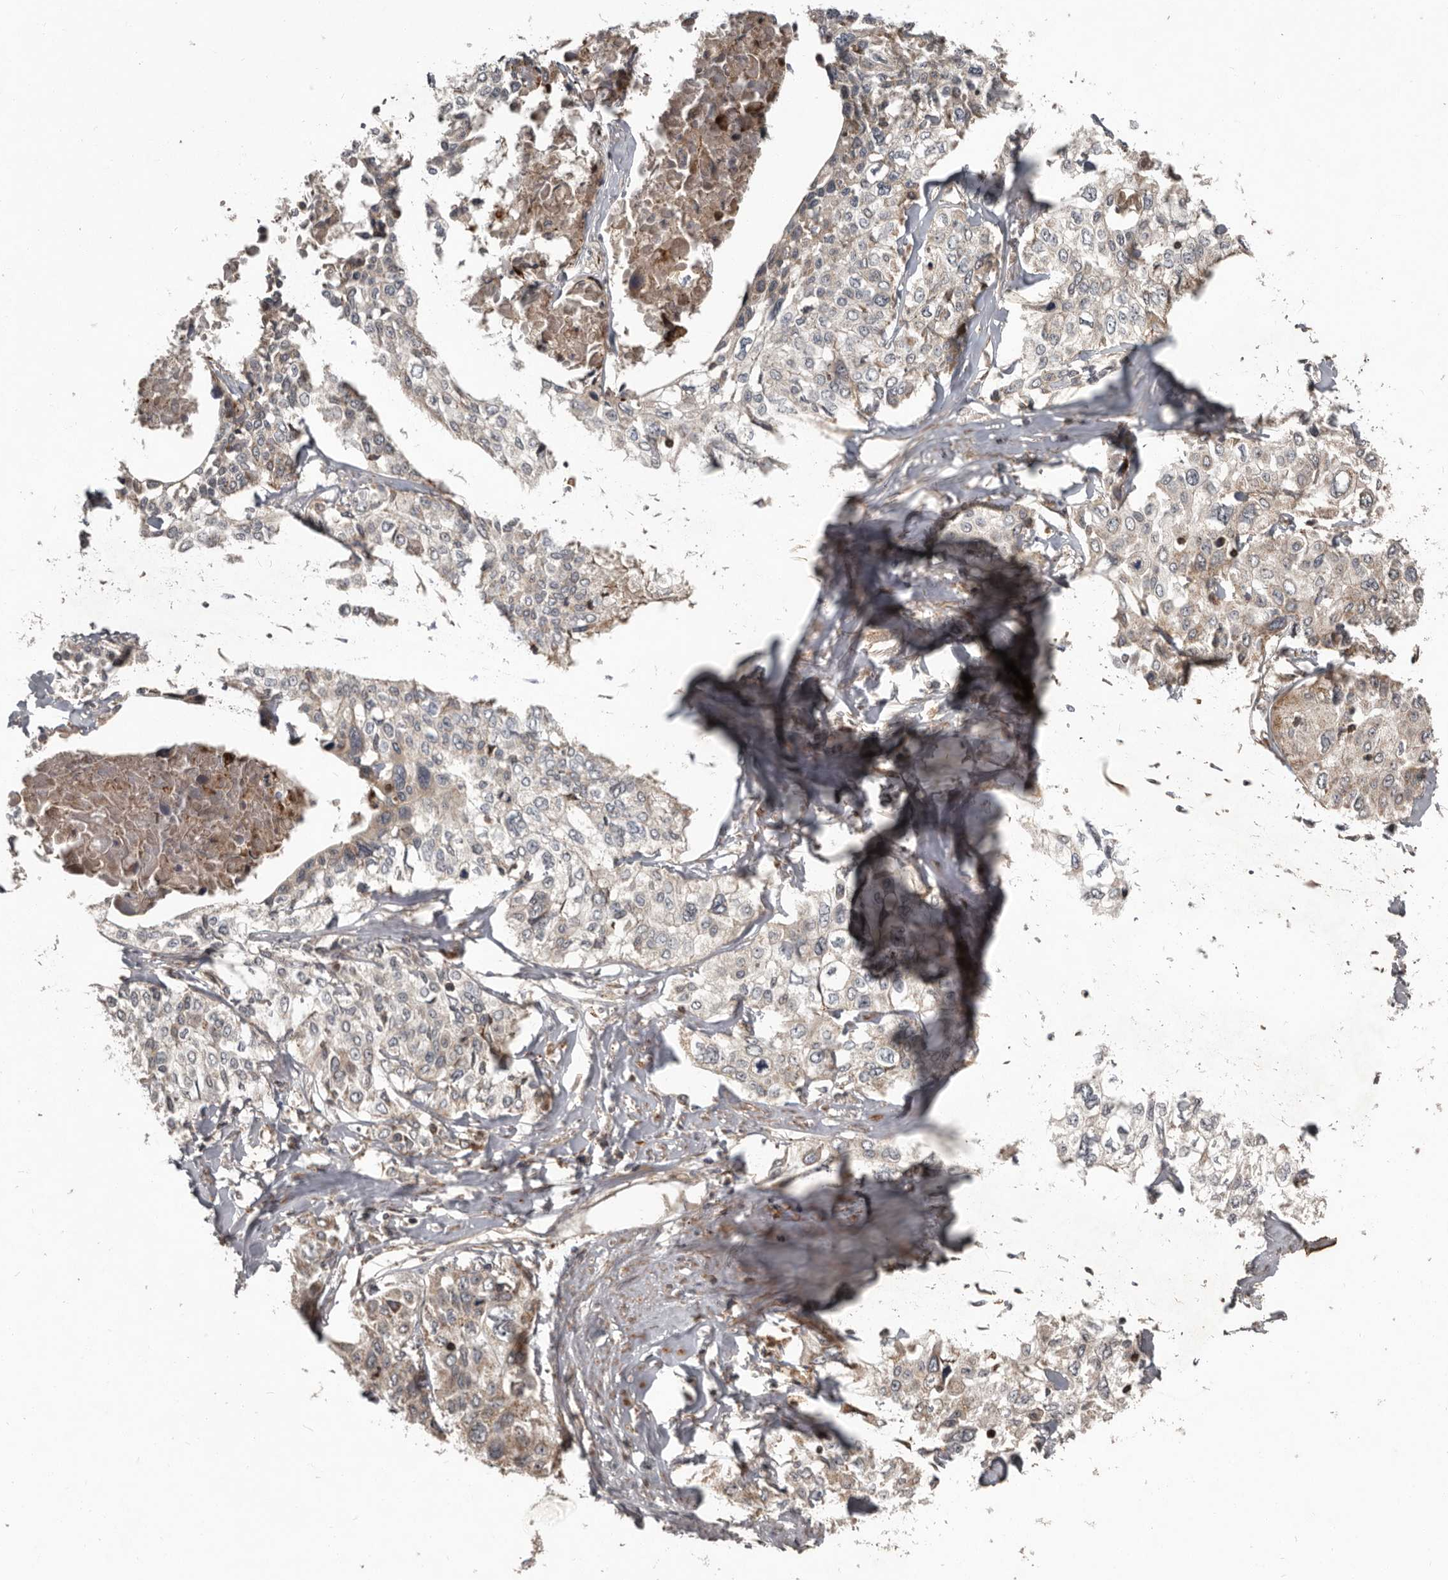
{"staining": {"intensity": "weak", "quantity": "<25%", "location": "cytoplasmic/membranous"}, "tissue": "cervical cancer", "cell_type": "Tumor cells", "image_type": "cancer", "snomed": [{"axis": "morphology", "description": "Squamous cell carcinoma, NOS"}, {"axis": "topography", "description": "Cervix"}], "caption": "Immunohistochemistry (IHC) histopathology image of cervical cancer stained for a protein (brown), which exhibits no expression in tumor cells.", "gene": "FBXO31", "patient": {"sex": "female", "age": 31}}